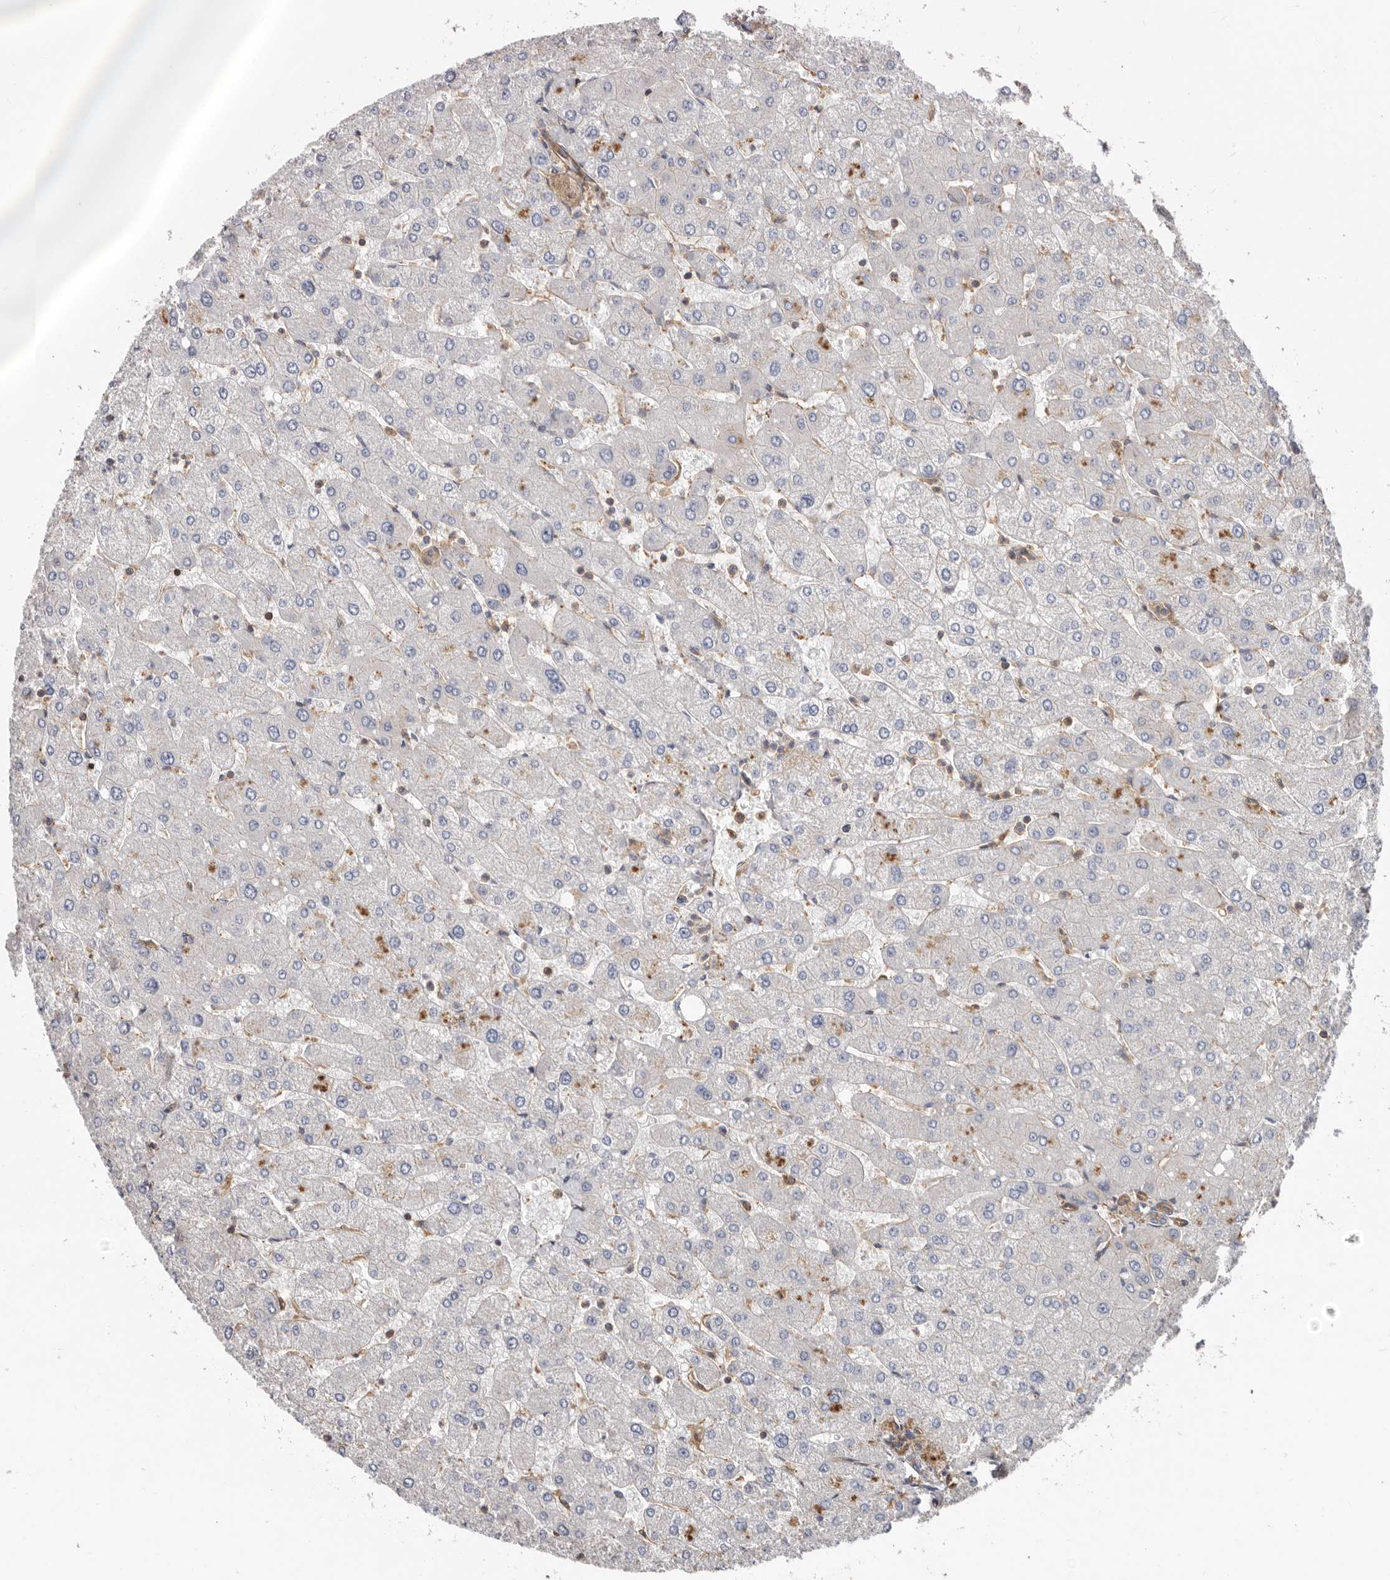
{"staining": {"intensity": "weak", "quantity": "25%-75%", "location": "cytoplasmic/membranous"}, "tissue": "liver", "cell_type": "Cholangiocytes", "image_type": "normal", "snomed": [{"axis": "morphology", "description": "Normal tissue, NOS"}, {"axis": "topography", "description": "Liver"}], "caption": "IHC histopathology image of benign liver: liver stained using IHC displays low levels of weak protein expression localized specifically in the cytoplasmic/membranous of cholangiocytes, appearing as a cytoplasmic/membranous brown color.", "gene": "TMC7", "patient": {"sex": "male", "age": 55}}